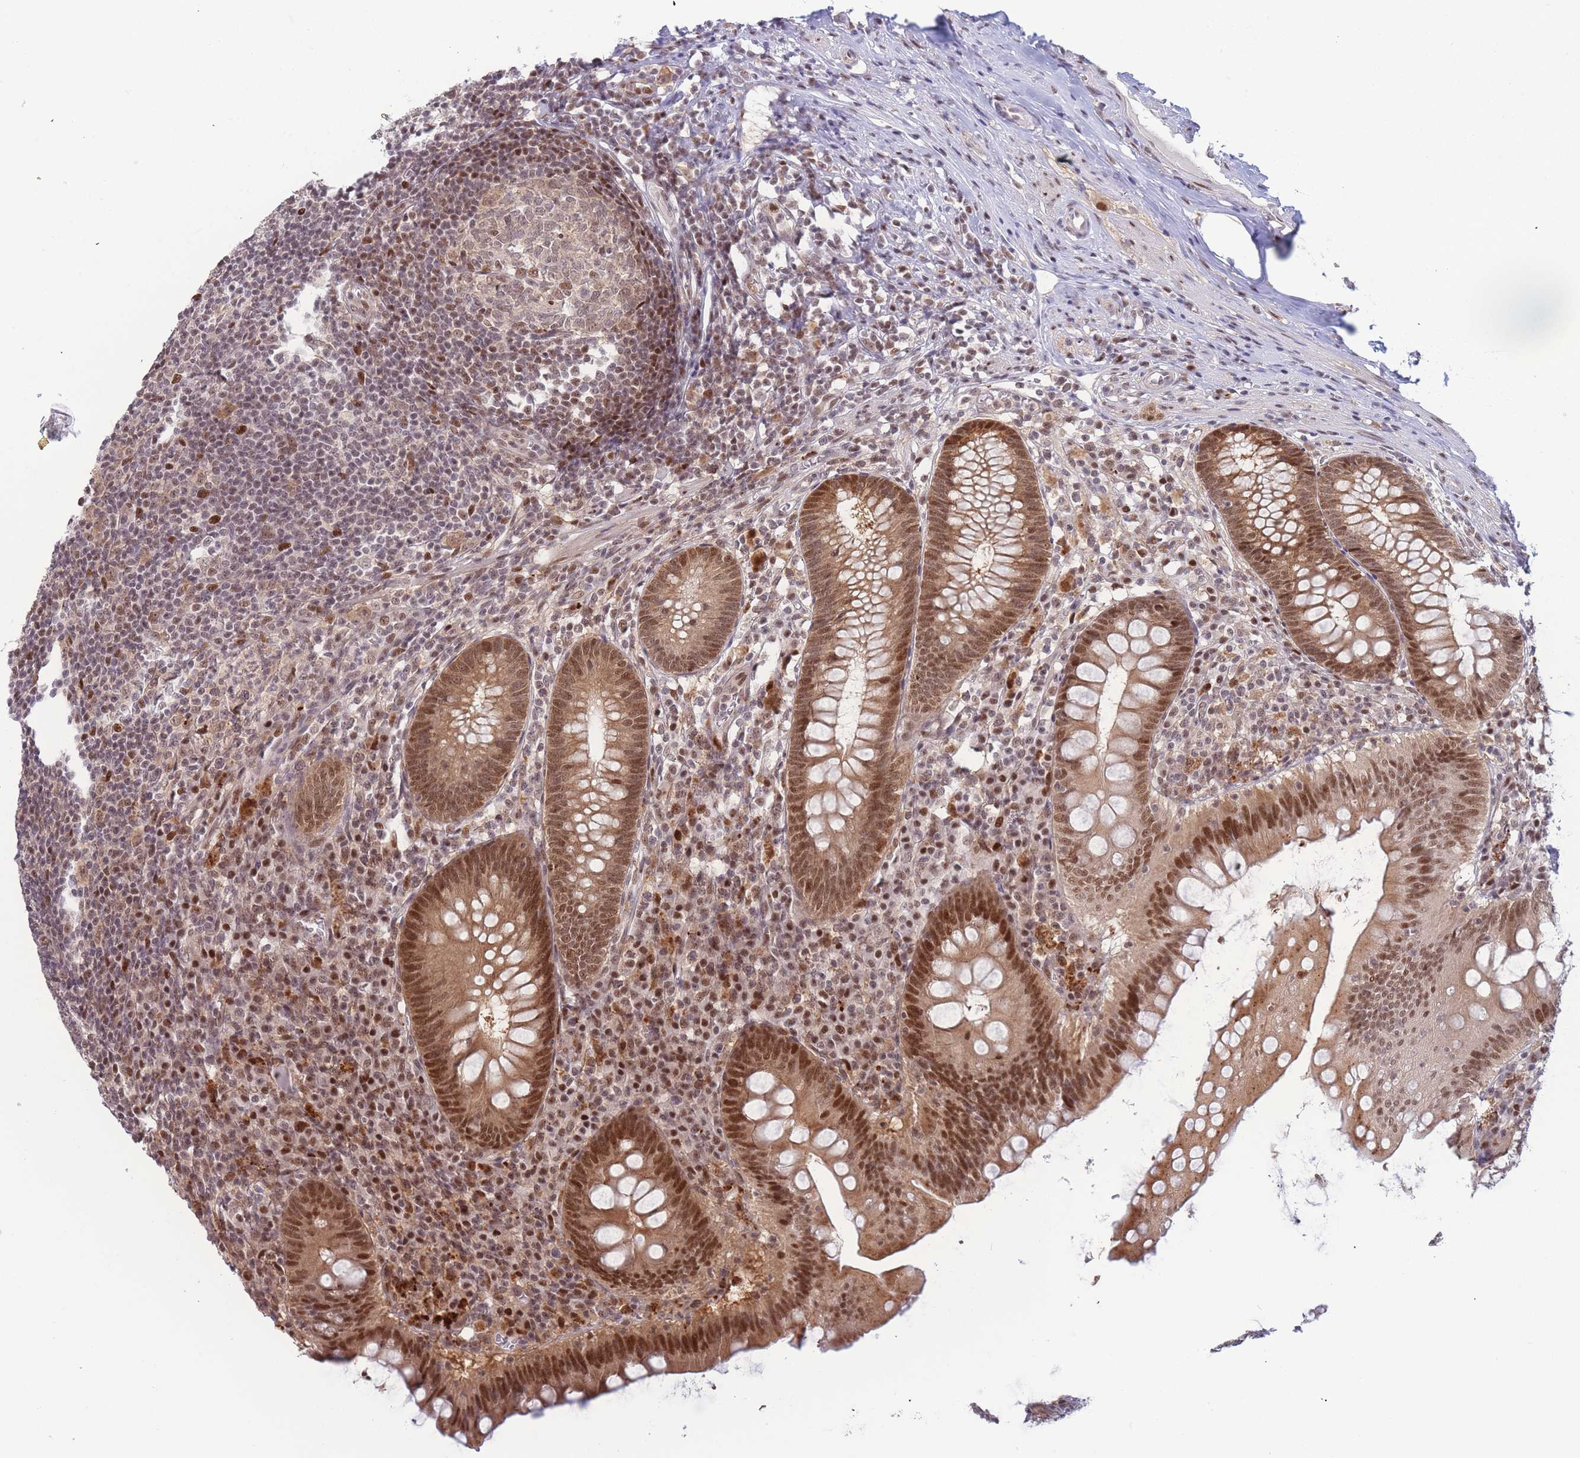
{"staining": {"intensity": "strong", "quantity": ">75%", "location": "cytoplasmic/membranous,nuclear"}, "tissue": "appendix", "cell_type": "Glandular cells", "image_type": "normal", "snomed": [{"axis": "morphology", "description": "Normal tissue, NOS"}, {"axis": "topography", "description": "Appendix"}], "caption": "Strong cytoplasmic/membranous,nuclear staining for a protein is present in about >75% of glandular cells of benign appendix using IHC.", "gene": "DEAF1", "patient": {"sex": "male", "age": 56}}